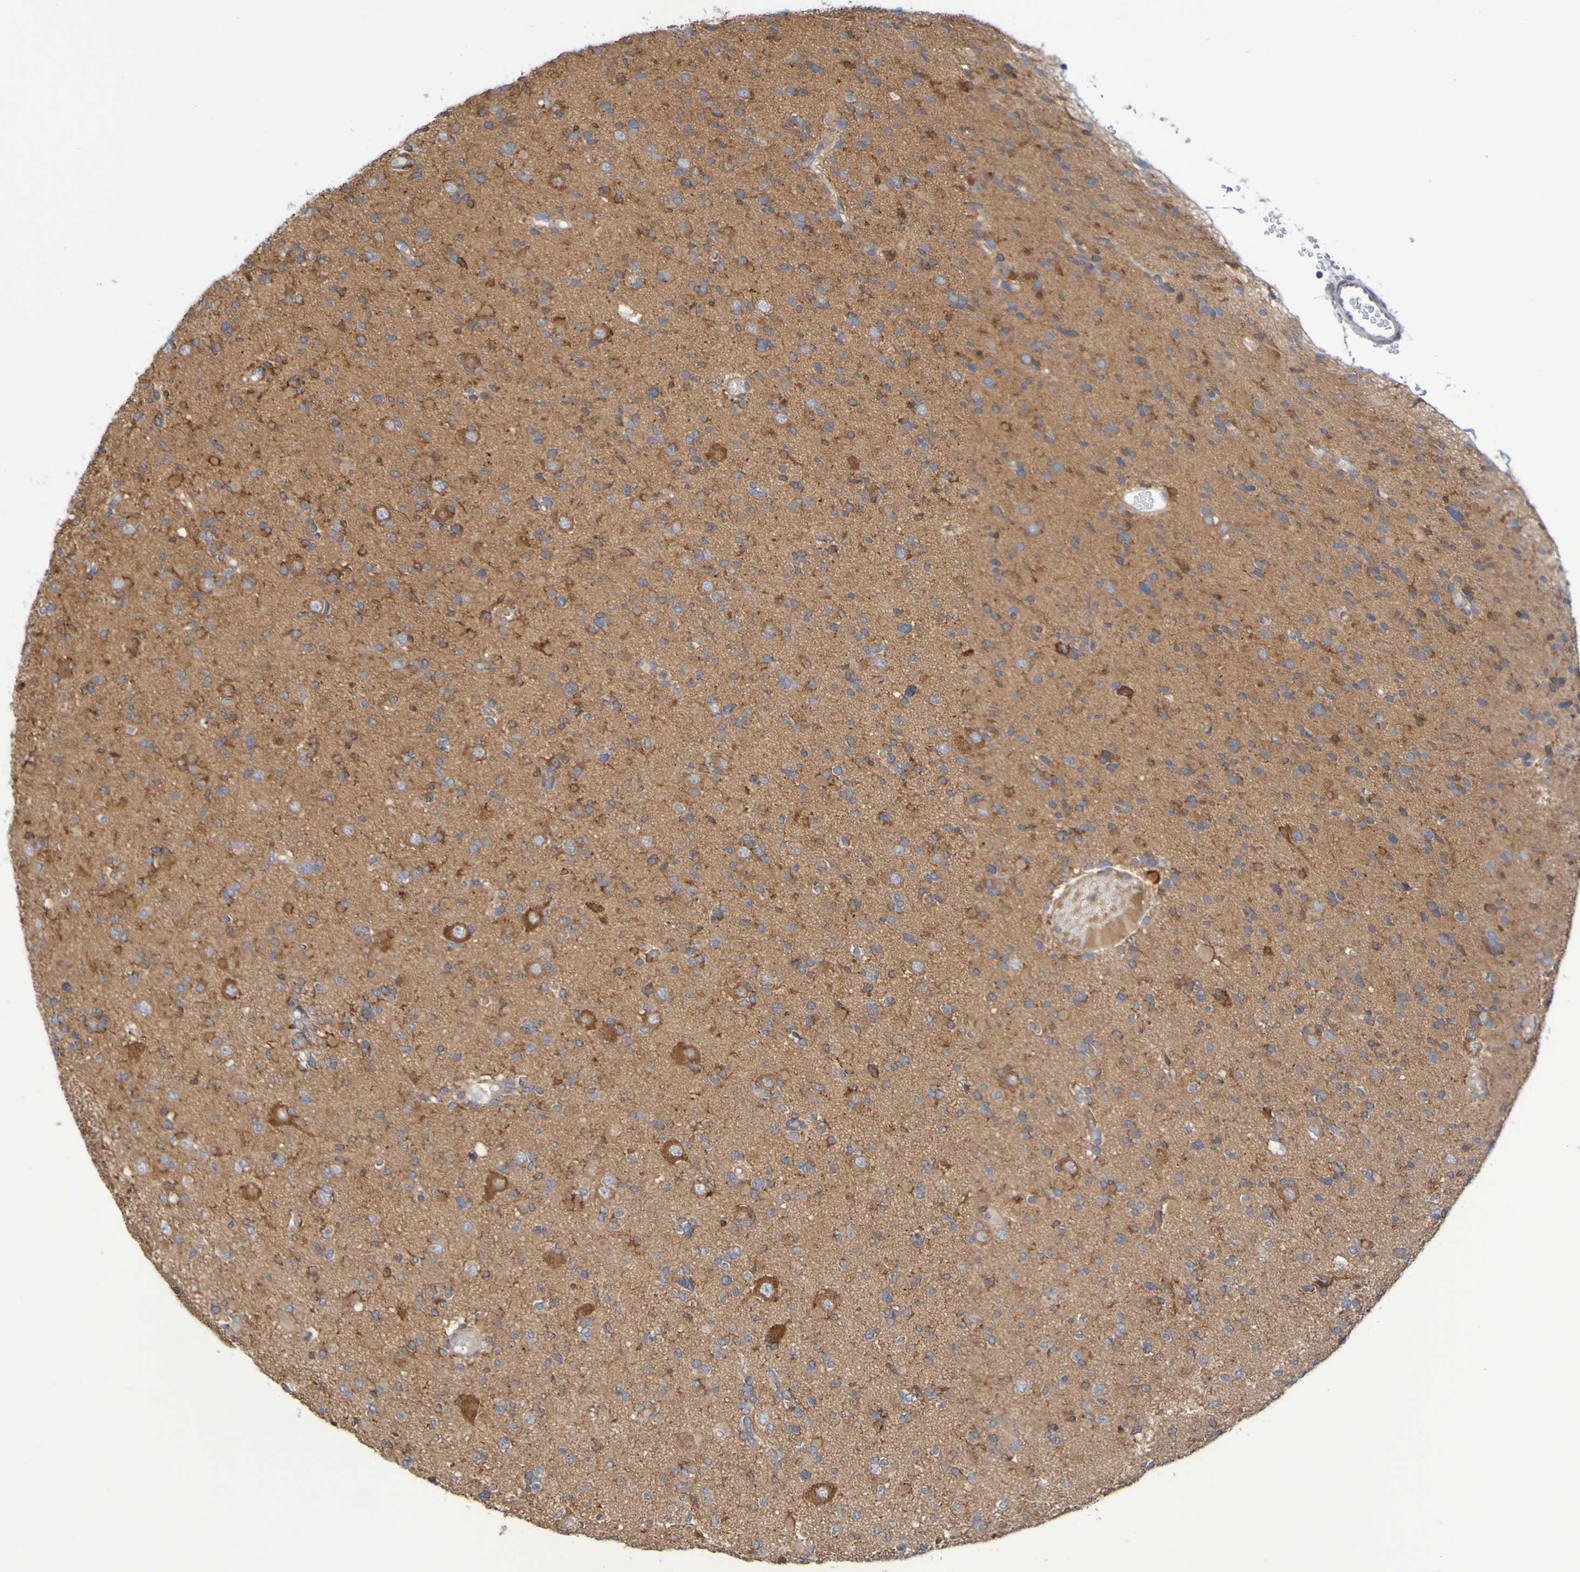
{"staining": {"intensity": "moderate", "quantity": "25%-75%", "location": "cytoplasmic/membranous"}, "tissue": "glioma", "cell_type": "Tumor cells", "image_type": "cancer", "snomed": [{"axis": "morphology", "description": "Glioma, malignant, Low grade"}, {"axis": "topography", "description": "Brain"}], "caption": "IHC photomicrograph of neoplastic tissue: glioma stained using immunohistochemistry reveals medium levels of moderate protein expression localized specifically in the cytoplasmic/membranous of tumor cells, appearing as a cytoplasmic/membranous brown color.", "gene": "SCRG1", "patient": {"sex": "female", "age": 22}}